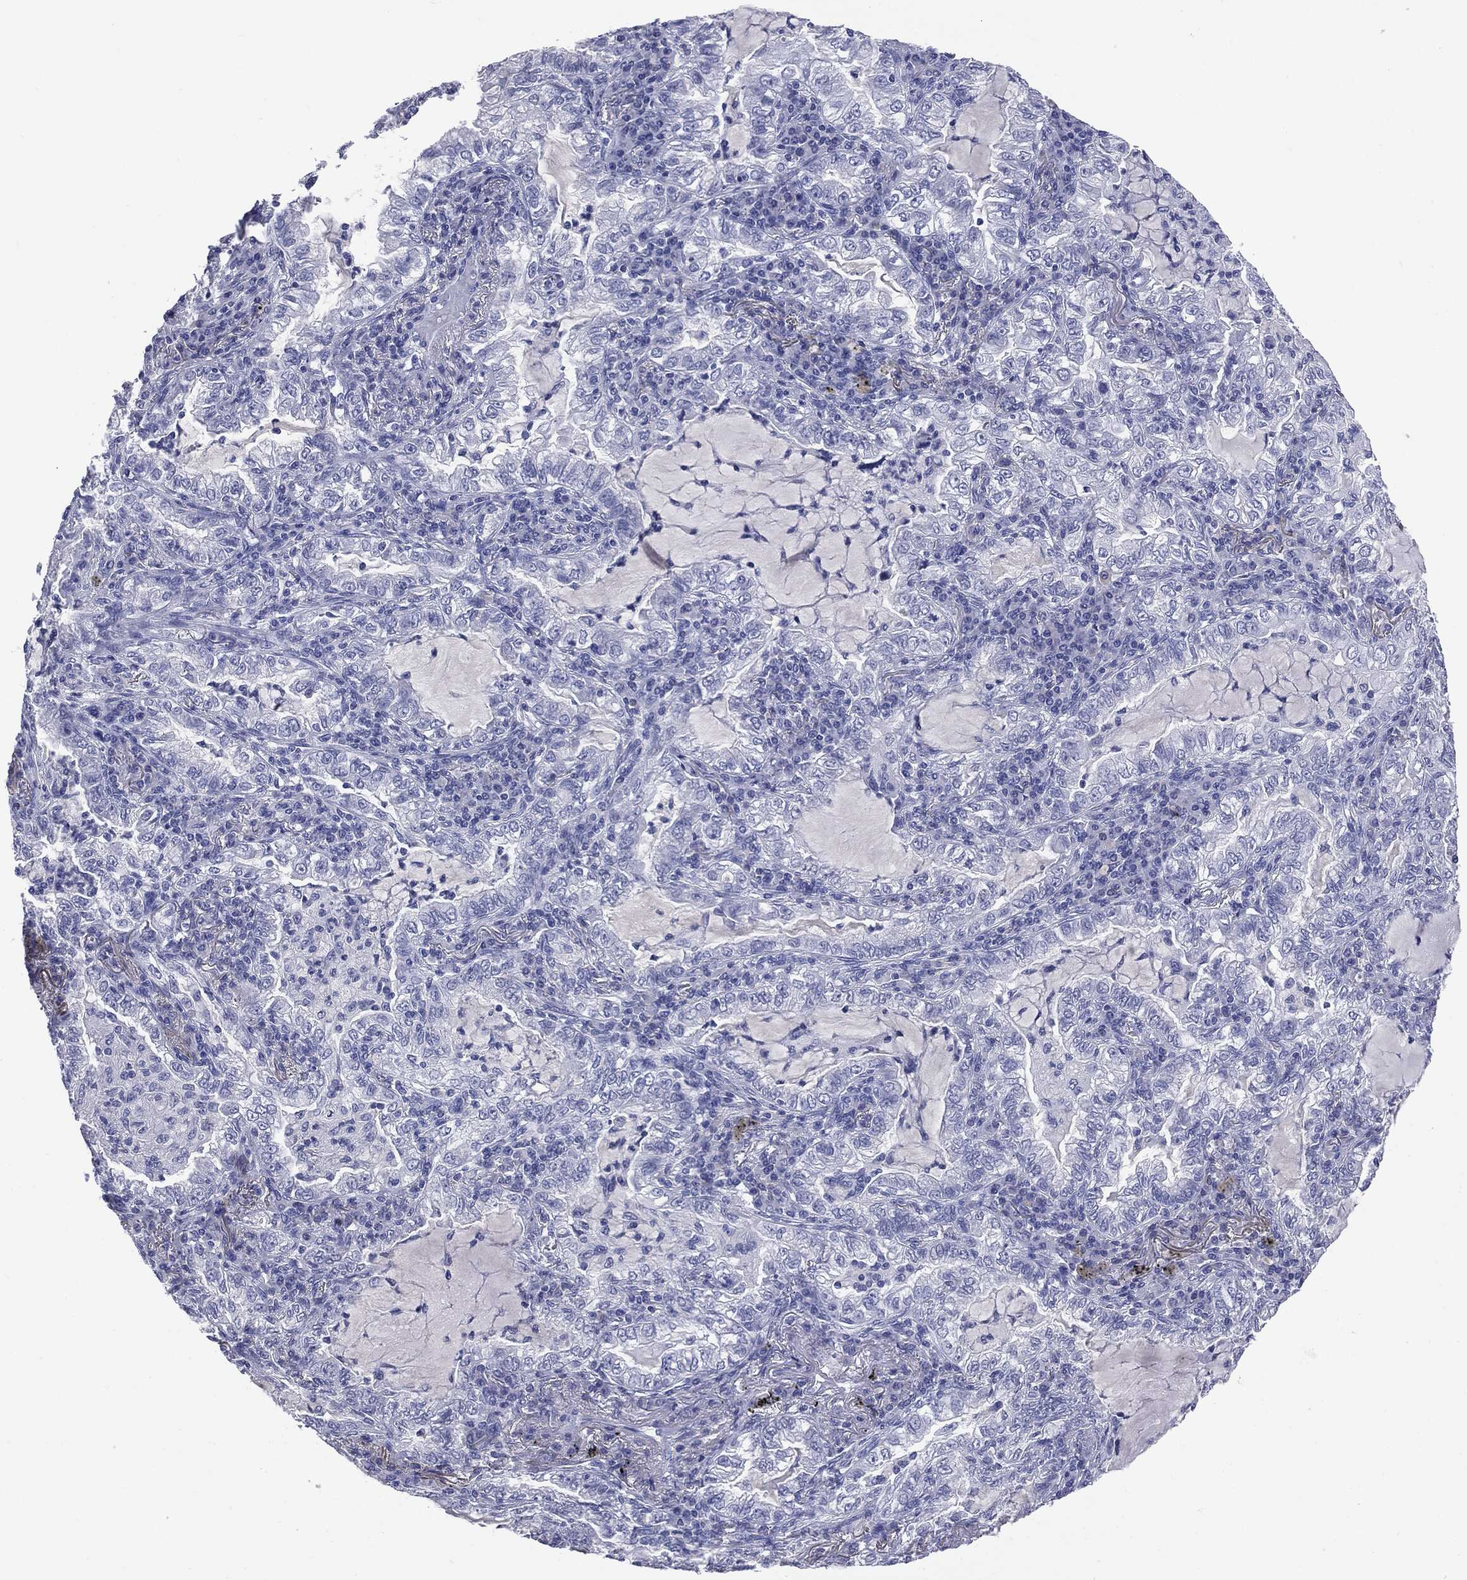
{"staining": {"intensity": "negative", "quantity": "none", "location": "none"}, "tissue": "lung cancer", "cell_type": "Tumor cells", "image_type": "cancer", "snomed": [{"axis": "morphology", "description": "Adenocarcinoma, NOS"}, {"axis": "topography", "description": "Lung"}], "caption": "IHC of lung cancer displays no positivity in tumor cells.", "gene": "TSHB", "patient": {"sex": "female", "age": 73}}